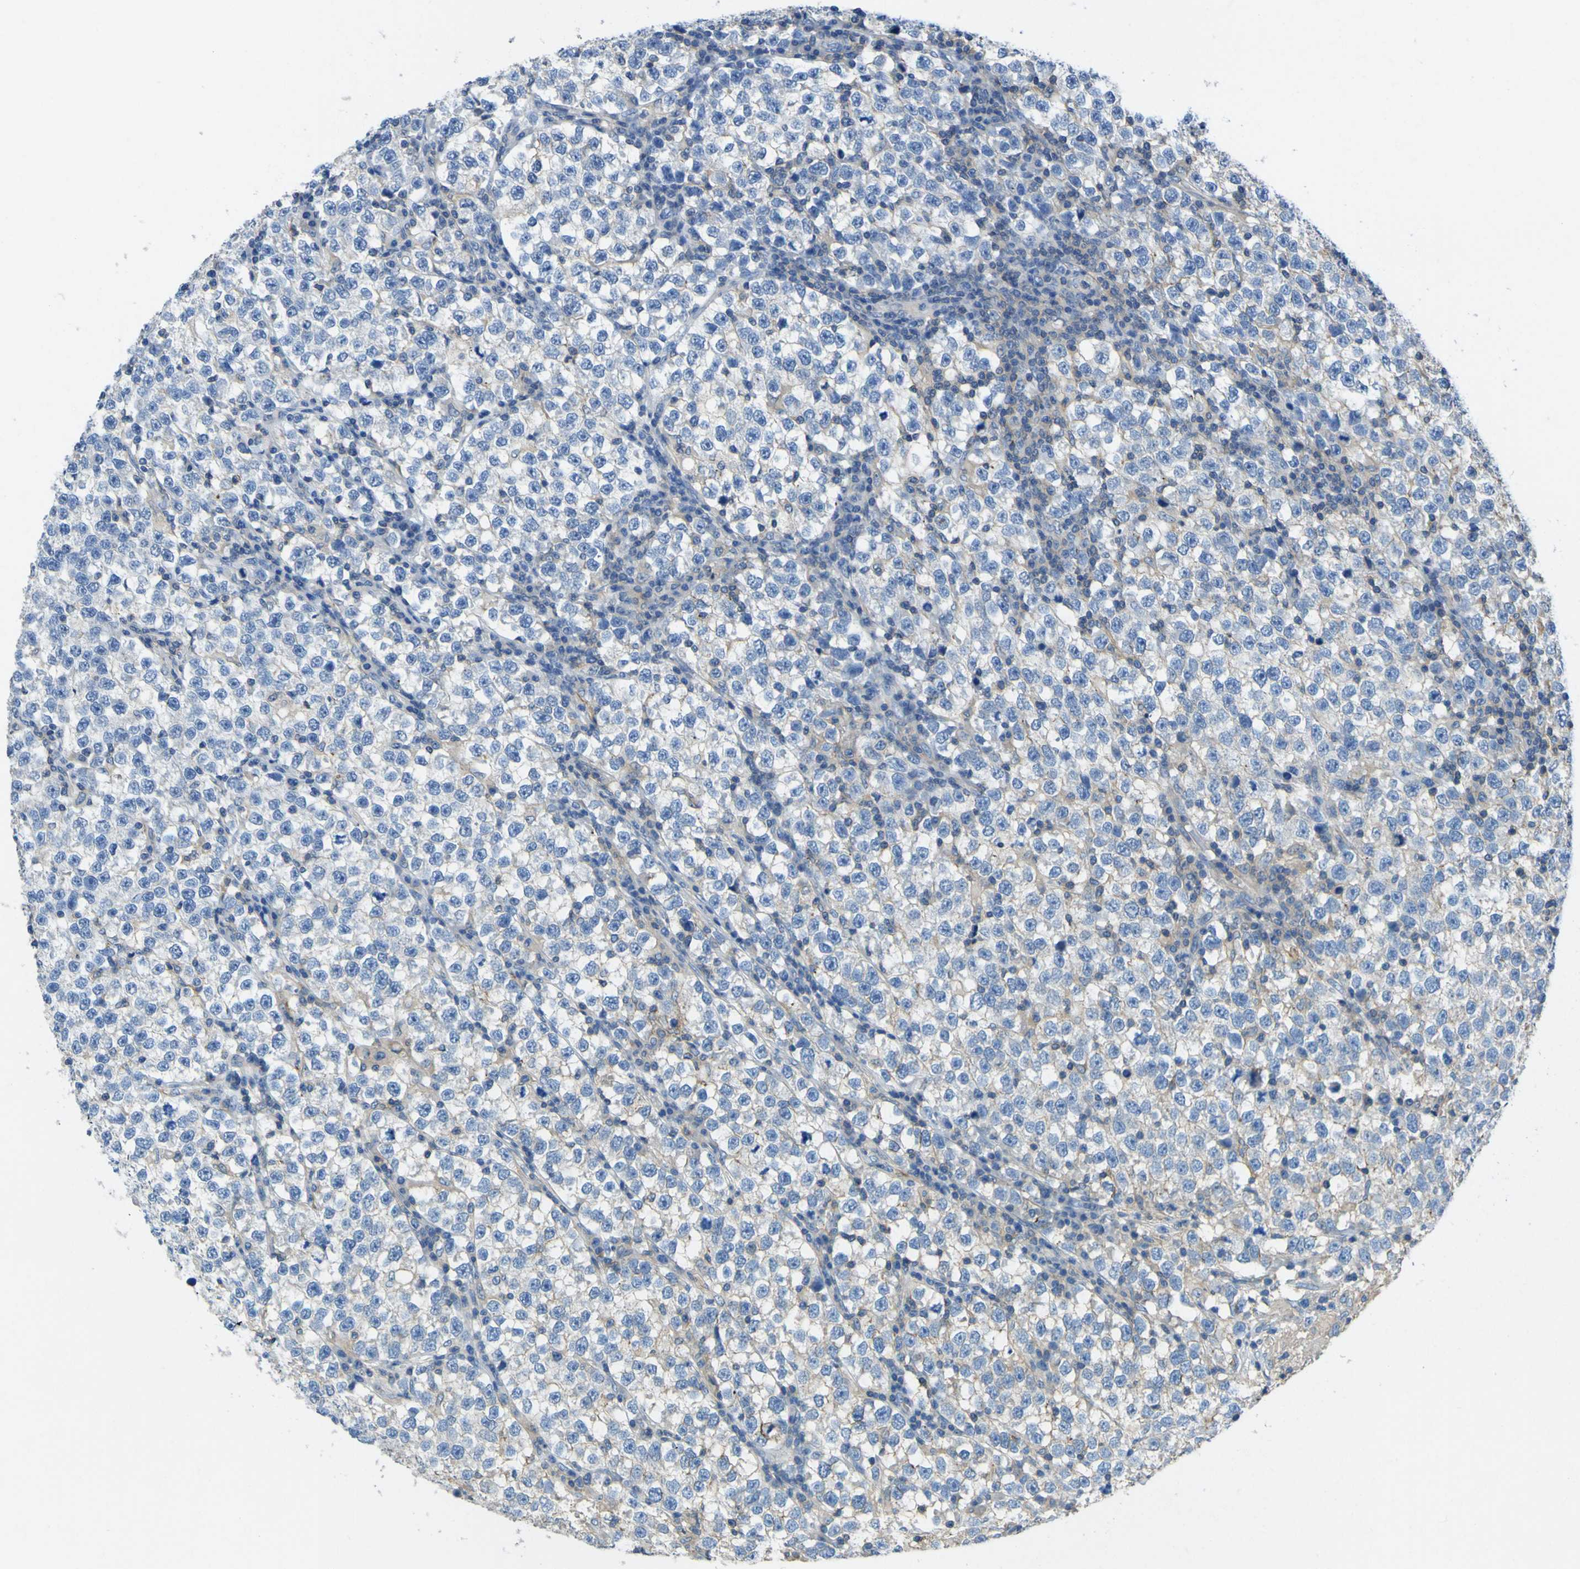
{"staining": {"intensity": "weak", "quantity": "25%-75%", "location": "cytoplasmic/membranous"}, "tissue": "testis cancer", "cell_type": "Tumor cells", "image_type": "cancer", "snomed": [{"axis": "morphology", "description": "Normal tissue, NOS"}, {"axis": "morphology", "description": "Seminoma, NOS"}, {"axis": "topography", "description": "Testis"}], "caption": "Brown immunohistochemical staining in testis cancer demonstrates weak cytoplasmic/membranous expression in about 25%-75% of tumor cells.", "gene": "OGN", "patient": {"sex": "male", "age": 43}}